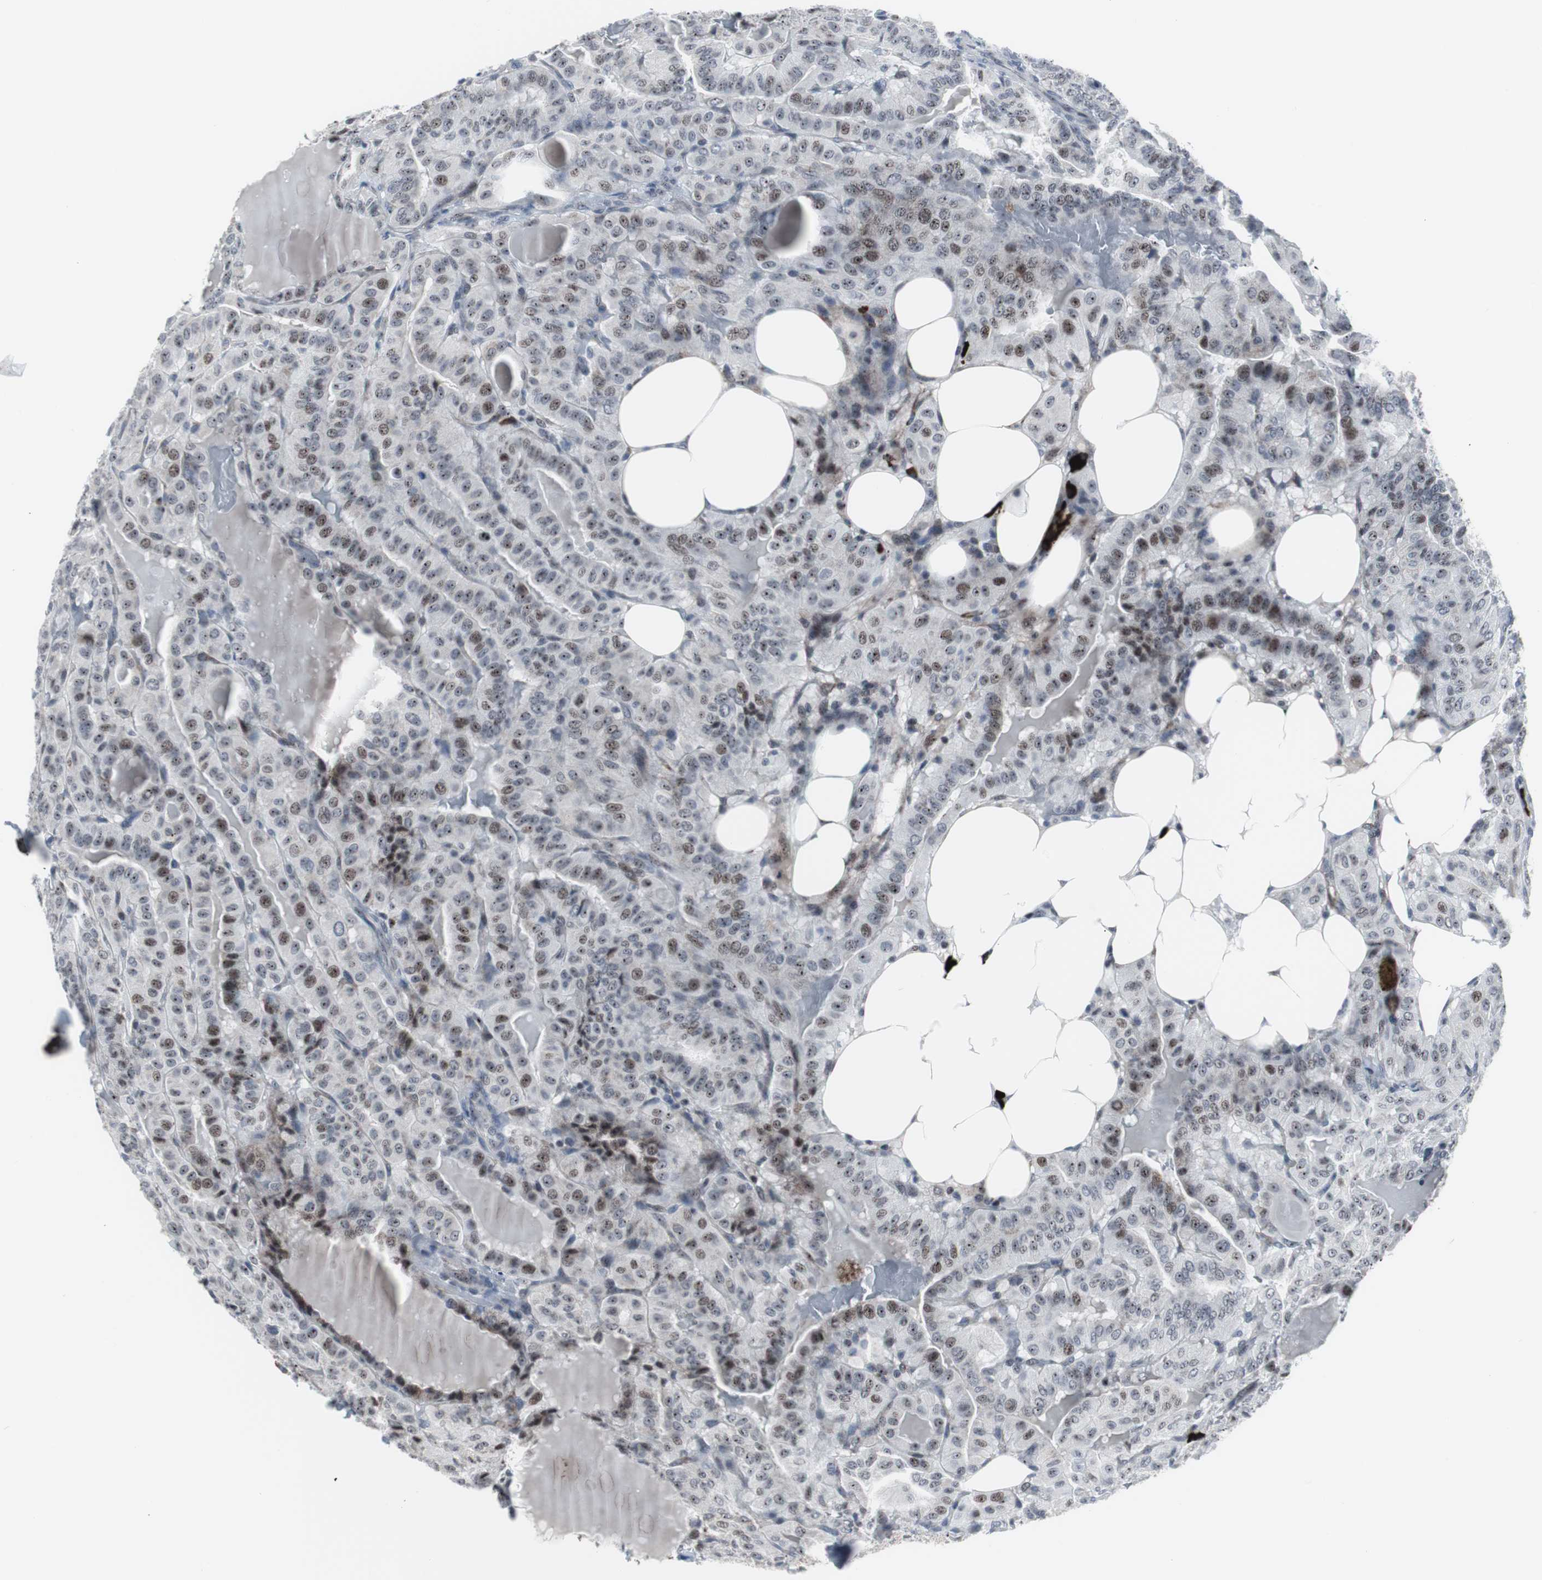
{"staining": {"intensity": "weak", "quantity": "25%-75%", "location": "nuclear"}, "tissue": "thyroid cancer", "cell_type": "Tumor cells", "image_type": "cancer", "snomed": [{"axis": "morphology", "description": "Papillary adenocarcinoma, NOS"}, {"axis": "topography", "description": "Thyroid gland"}], "caption": "Thyroid cancer stained for a protein (brown) shows weak nuclear positive positivity in approximately 25%-75% of tumor cells.", "gene": "DOK1", "patient": {"sex": "male", "age": 77}}